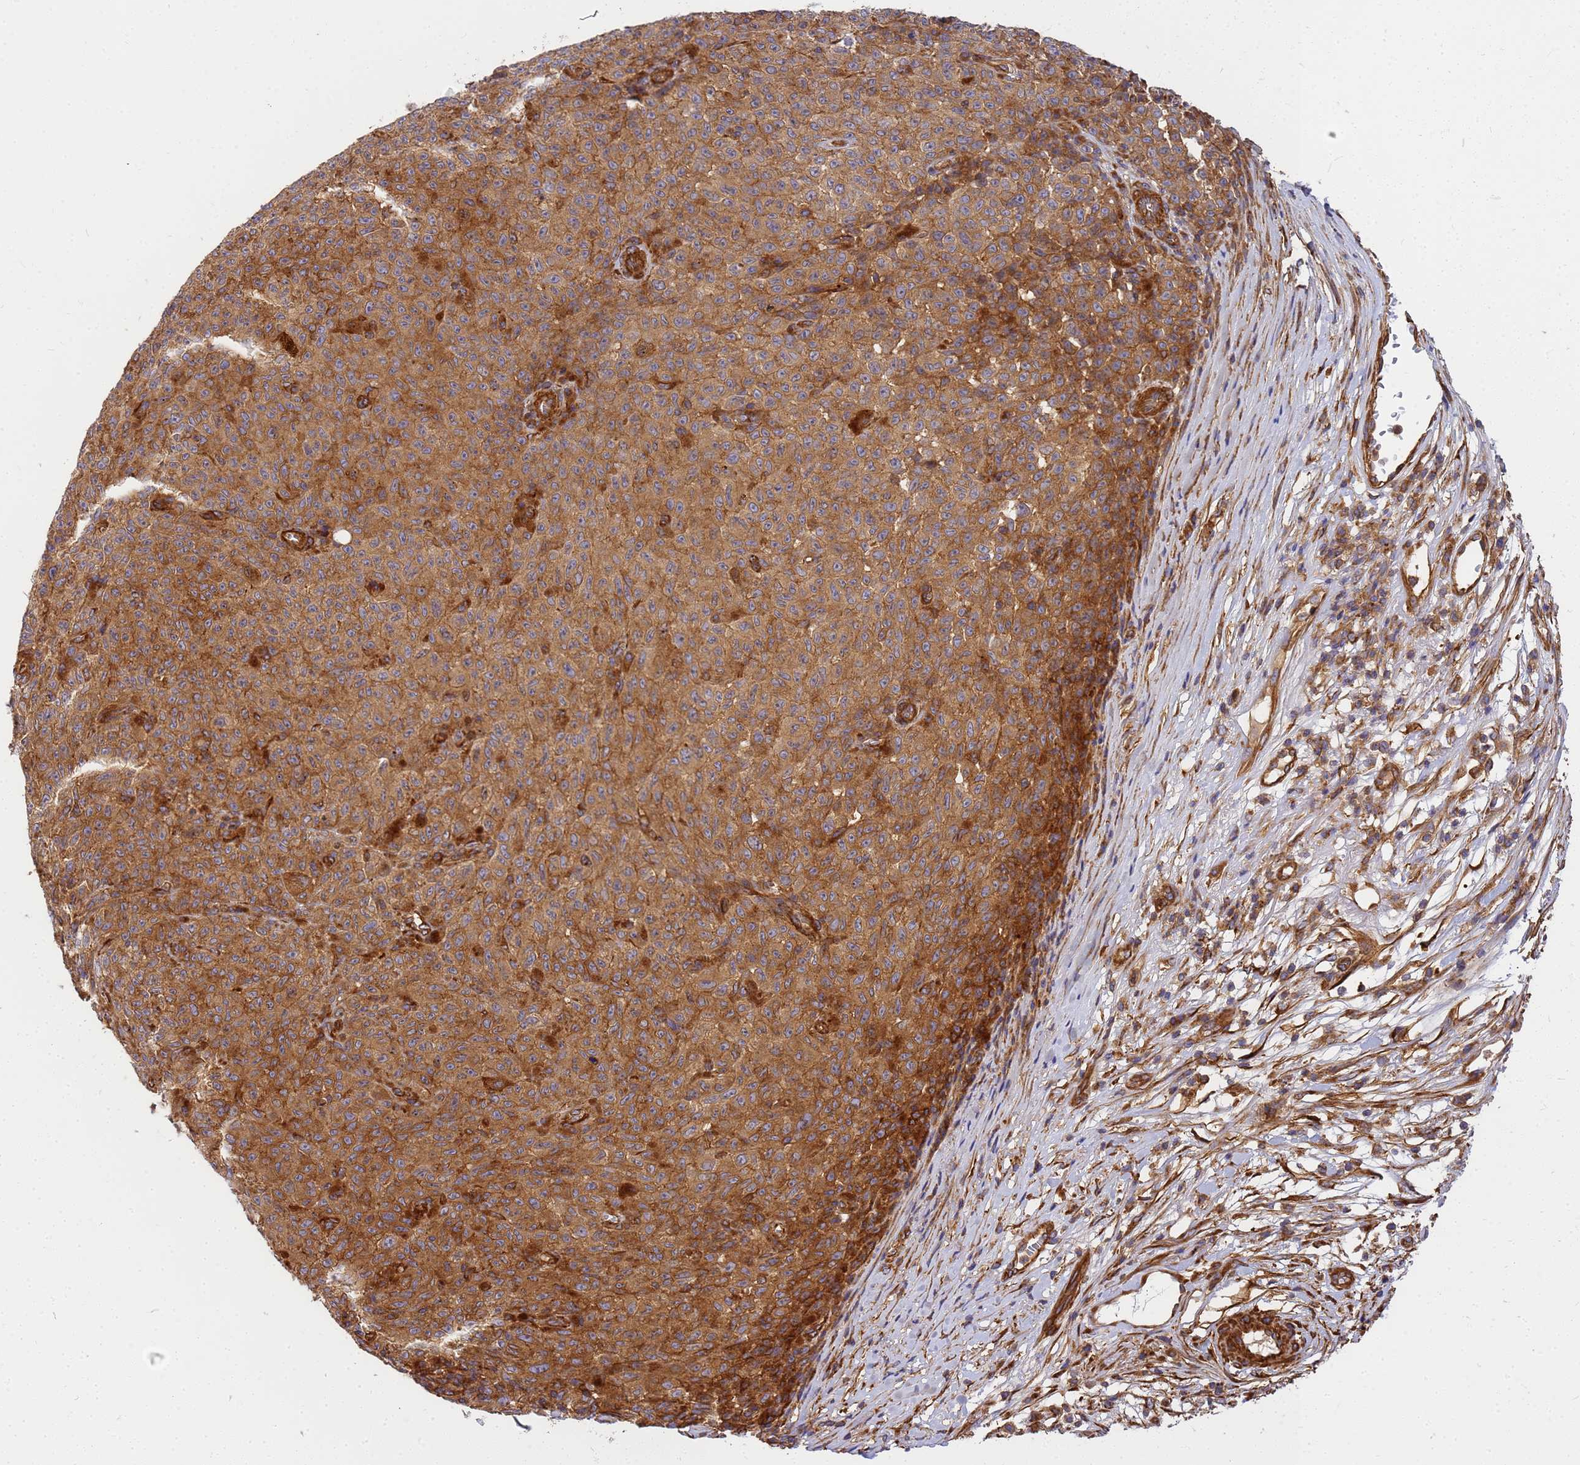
{"staining": {"intensity": "moderate", "quantity": ">75%", "location": "cytoplasmic/membranous"}, "tissue": "melanoma", "cell_type": "Tumor cells", "image_type": "cancer", "snomed": [{"axis": "morphology", "description": "Malignant melanoma, NOS"}, {"axis": "topography", "description": "Skin"}], "caption": "Immunohistochemical staining of human malignant melanoma demonstrates medium levels of moderate cytoplasmic/membranous positivity in approximately >75% of tumor cells.", "gene": "C2CD5", "patient": {"sex": "female", "age": 82}}